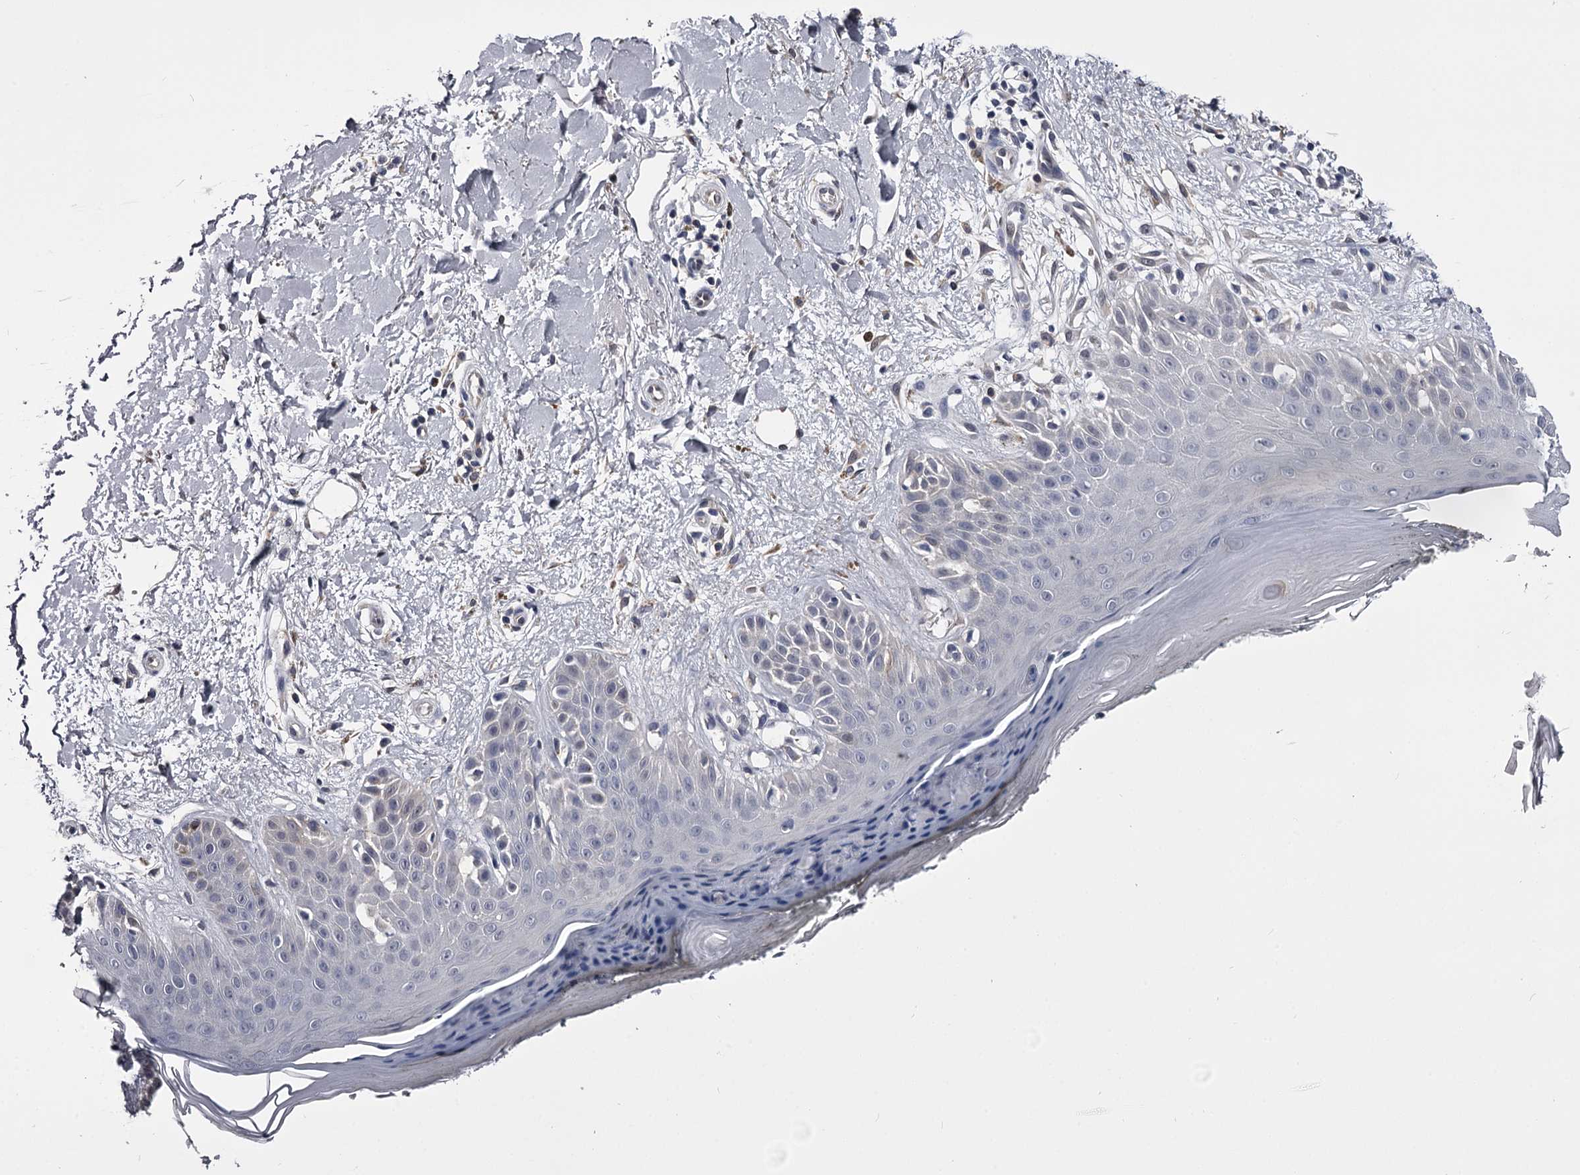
{"staining": {"intensity": "moderate", "quantity": "<25%", "location": "cytoplasmic/membranous"}, "tissue": "skin", "cell_type": "Fibroblasts", "image_type": "normal", "snomed": [{"axis": "morphology", "description": "Normal tissue, NOS"}, {"axis": "topography", "description": "Skin"}], "caption": "Moderate cytoplasmic/membranous staining for a protein is appreciated in approximately <25% of fibroblasts of normal skin using immunohistochemistry.", "gene": "GSTO1", "patient": {"sex": "female", "age": 64}}